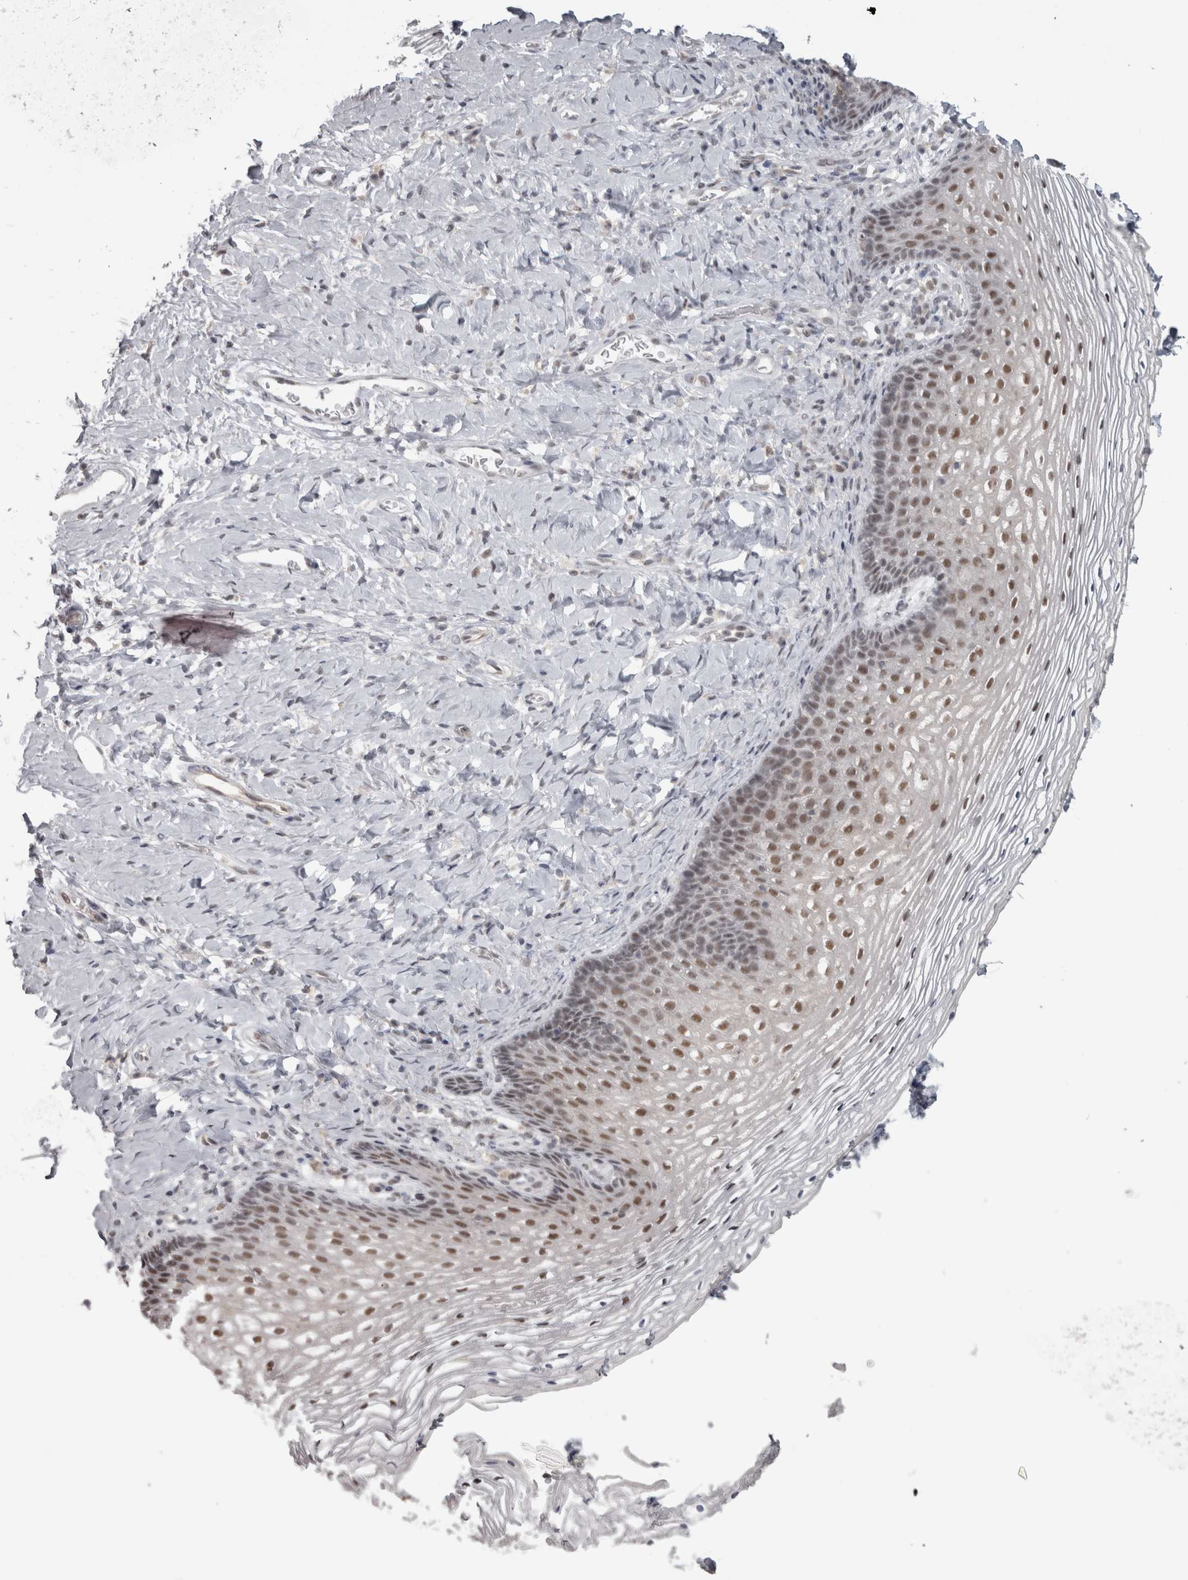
{"staining": {"intensity": "moderate", "quantity": "25%-75%", "location": "nuclear"}, "tissue": "vagina", "cell_type": "Squamous epithelial cells", "image_type": "normal", "snomed": [{"axis": "morphology", "description": "Normal tissue, NOS"}, {"axis": "topography", "description": "Vagina"}], "caption": "Immunohistochemical staining of unremarkable human vagina reveals 25%-75% levels of moderate nuclear protein positivity in approximately 25%-75% of squamous epithelial cells. The protein is stained brown, and the nuclei are stained in blue (DAB IHC with brightfield microscopy, high magnification).", "gene": "MICU3", "patient": {"sex": "female", "age": 60}}